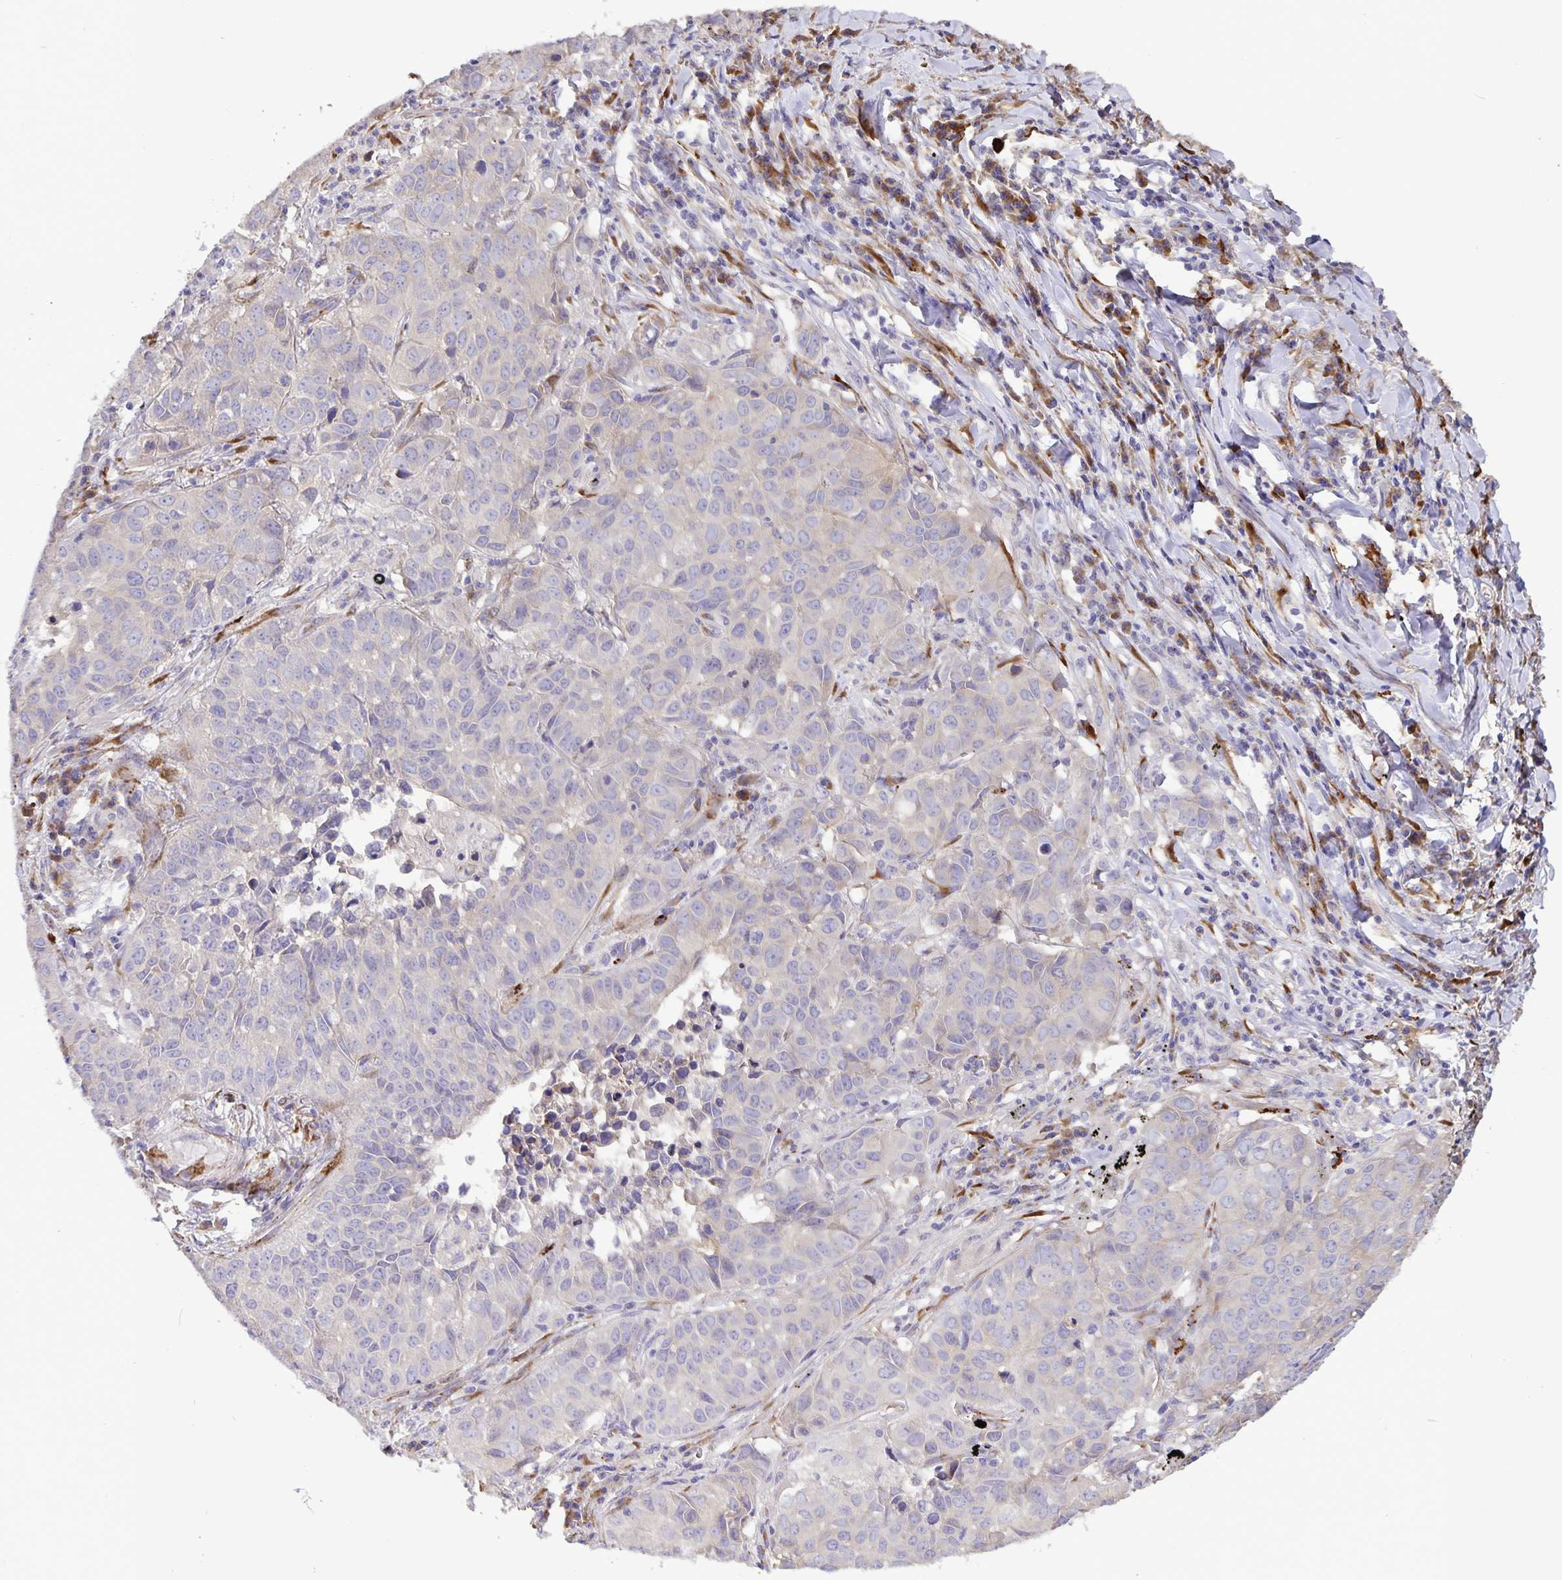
{"staining": {"intensity": "negative", "quantity": "none", "location": "none"}, "tissue": "lung cancer", "cell_type": "Tumor cells", "image_type": "cancer", "snomed": [{"axis": "morphology", "description": "Adenocarcinoma, NOS"}, {"axis": "topography", "description": "Lung"}], "caption": "Human lung cancer (adenocarcinoma) stained for a protein using IHC reveals no expression in tumor cells.", "gene": "EML6", "patient": {"sex": "female", "age": 50}}